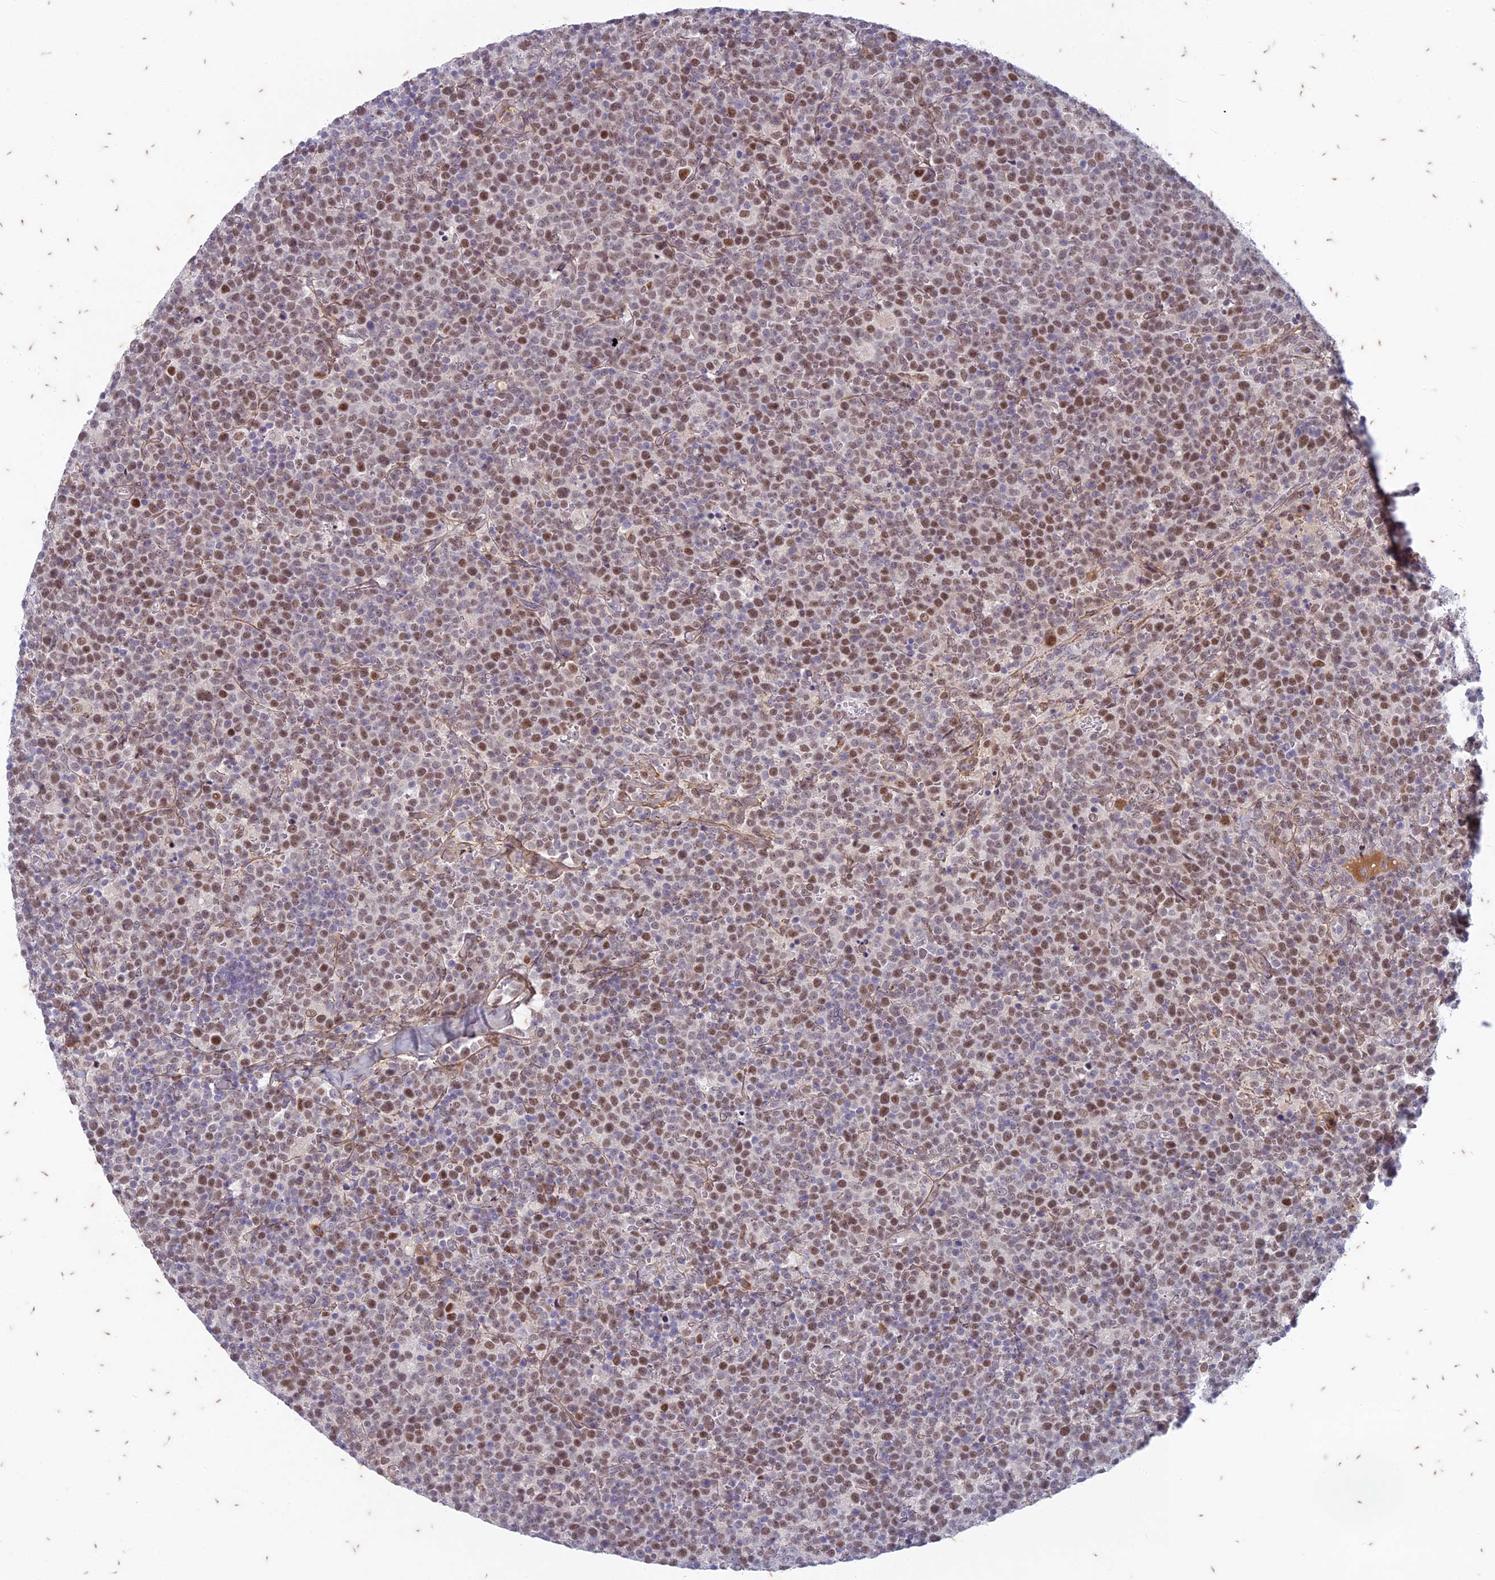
{"staining": {"intensity": "moderate", "quantity": ">75%", "location": "nuclear"}, "tissue": "lymphoma", "cell_type": "Tumor cells", "image_type": "cancer", "snomed": [{"axis": "morphology", "description": "Malignant lymphoma, non-Hodgkin's type, High grade"}, {"axis": "topography", "description": "Lymph node"}], "caption": "IHC photomicrograph of neoplastic tissue: human lymphoma stained using immunohistochemistry reveals medium levels of moderate protein expression localized specifically in the nuclear of tumor cells, appearing as a nuclear brown color.", "gene": "PABPN1L", "patient": {"sex": "male", "age": 61}}